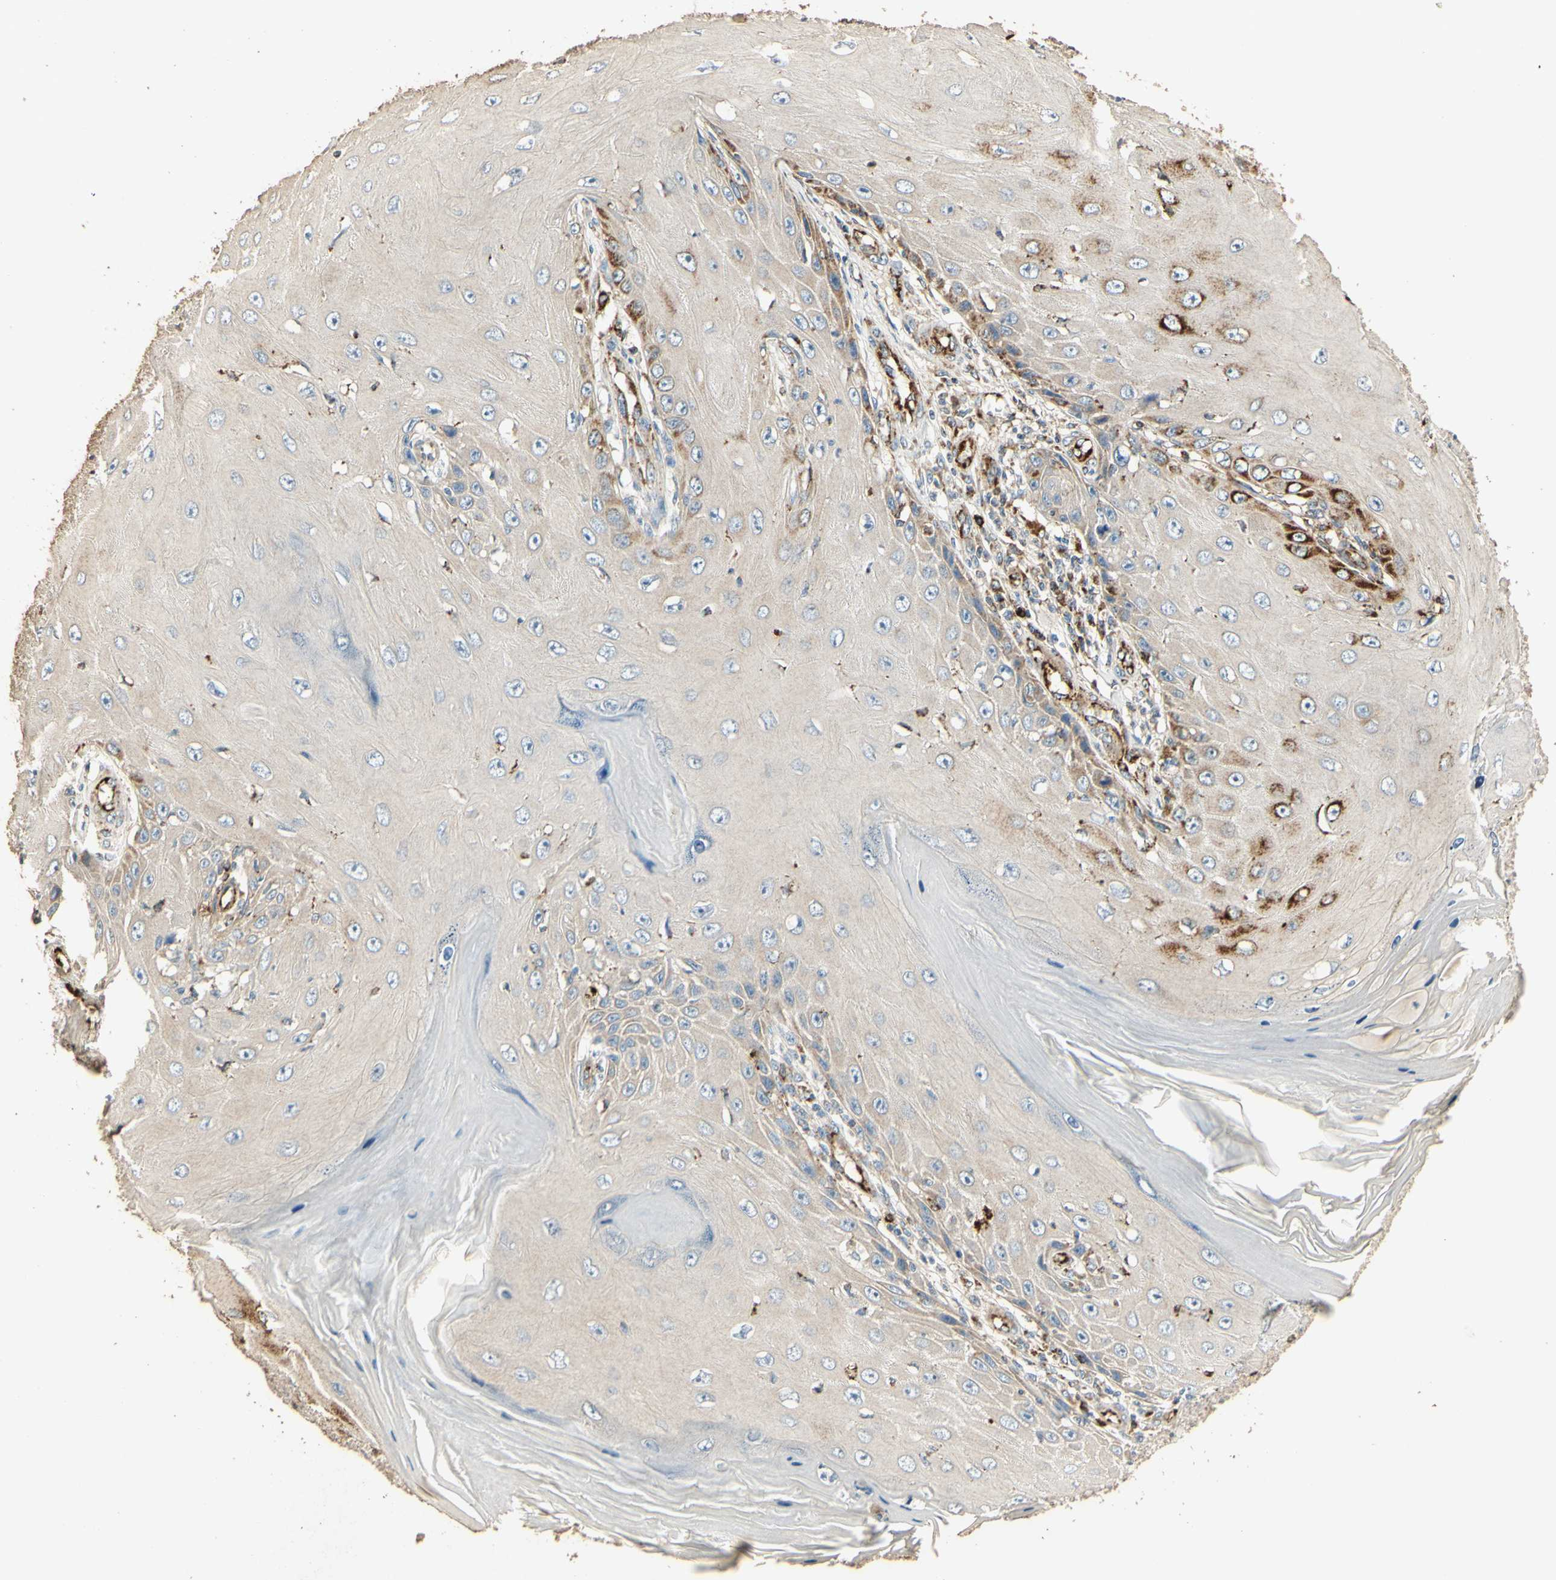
{"staining": {"intensity": "moderate", "quantity": "25%-75%", "location": "cytoplasmic/membranous"}, "tissue": "skin cancer", "cell_type": "Tumor cells", "image_type": "cancer", "snomed": [{"axis": "morphology", "description": "Squamous cell carcinoma, NOS"}, {"axis": "topography", "description": "Skin"}], "caption": "IHC of skin cancer (squamous cell carcinoma) shows medium levels of moderate cytoplasmic/membranous positivity in approximately 25%-75% of tumor cells.", "gene": "ARHGEF17", "patient": {"sex": "female", "age": 73}}